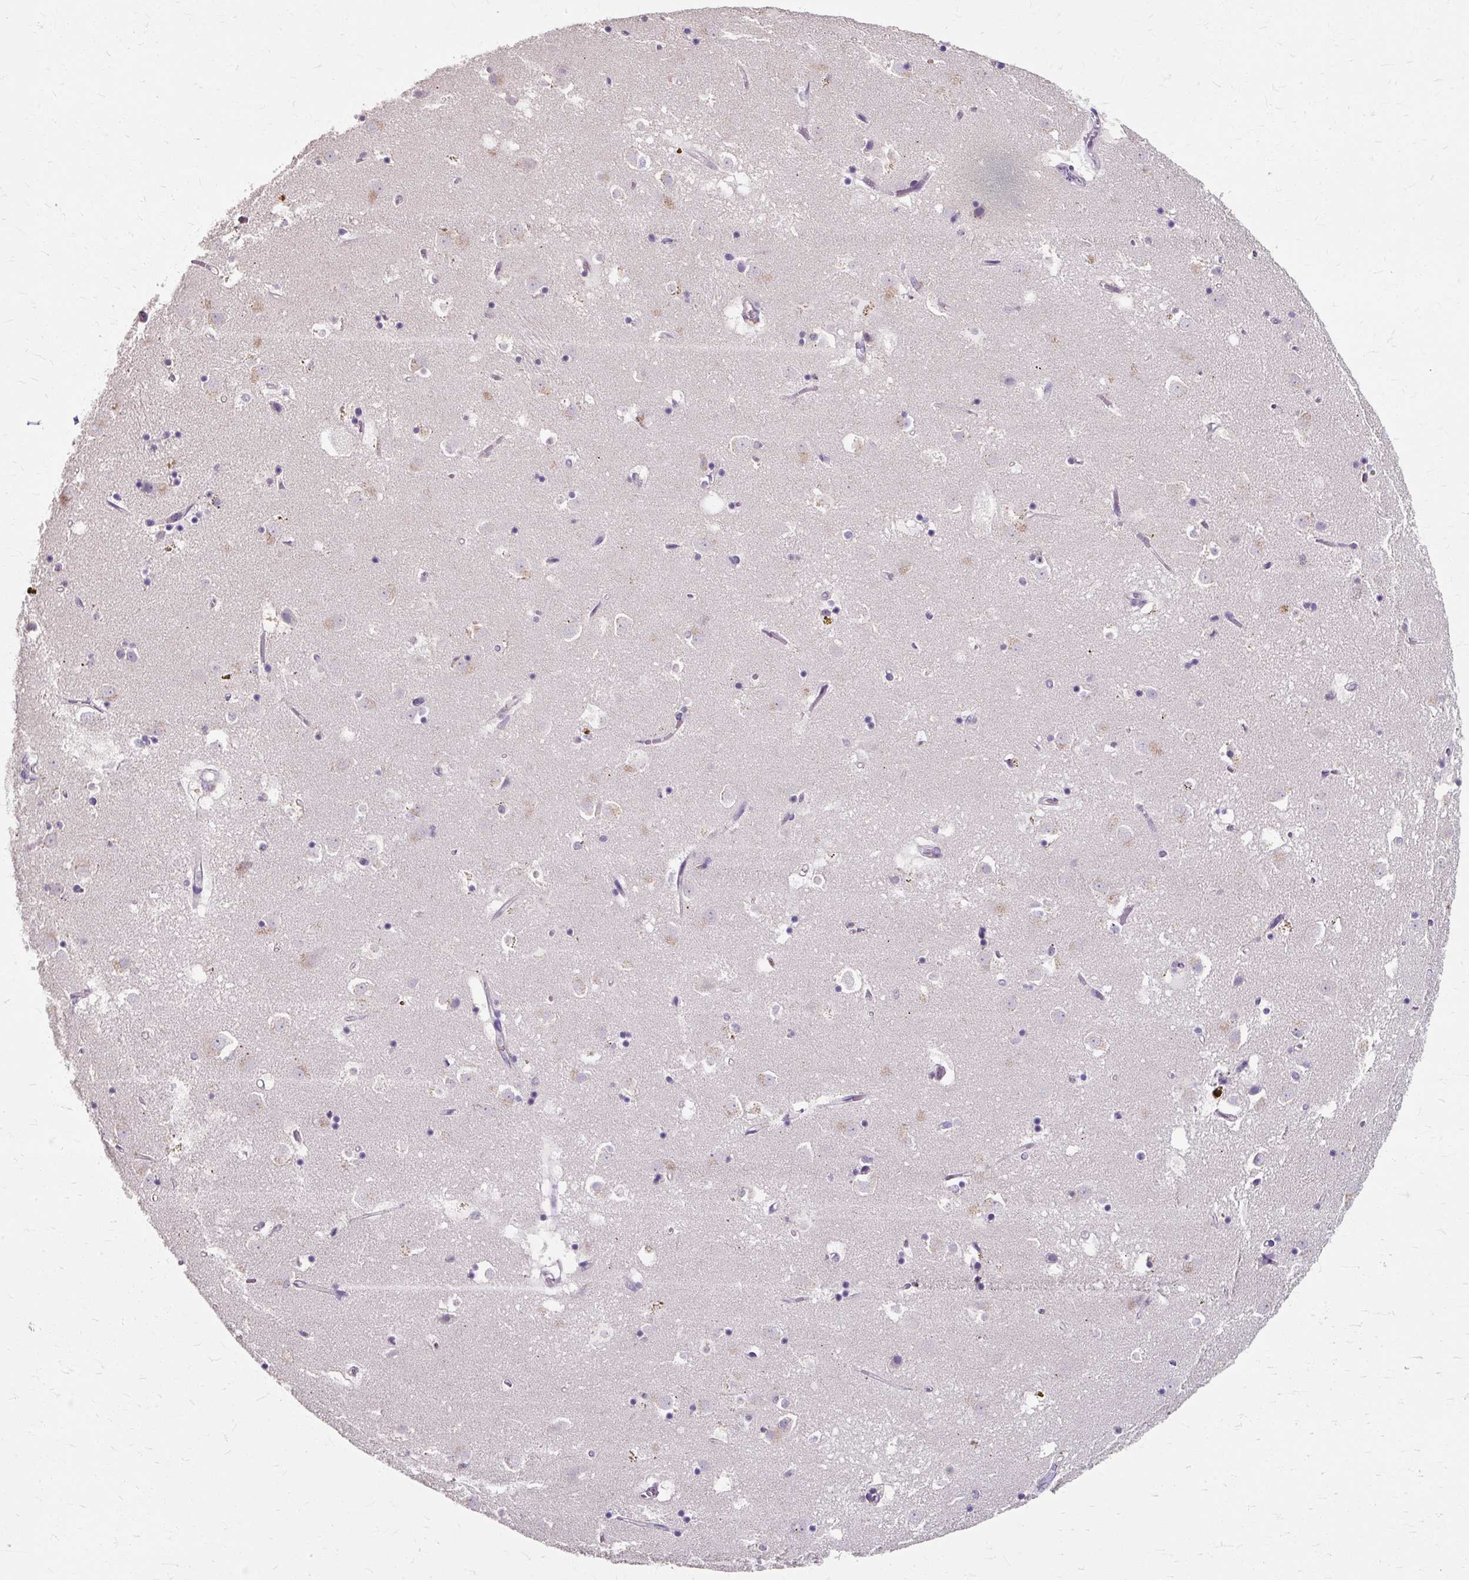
{"staining": {"intensity": "negative", "quantity": "none", "location": "none"}, "tissue": "caudate", "cell_type": "Glial cells", "image_type": "normal", "snomed": [{"axis": "morphology", "description": "Normal tissue, NOS"}, {"axis": "topography", "description": "Lateral ventricle wall"}], "caption": "Micrograph shows no protein expression in glial cells of unremarkable caudate.", "gene": "KLHL24", "patient": {"sex": "male", "age": 58}}